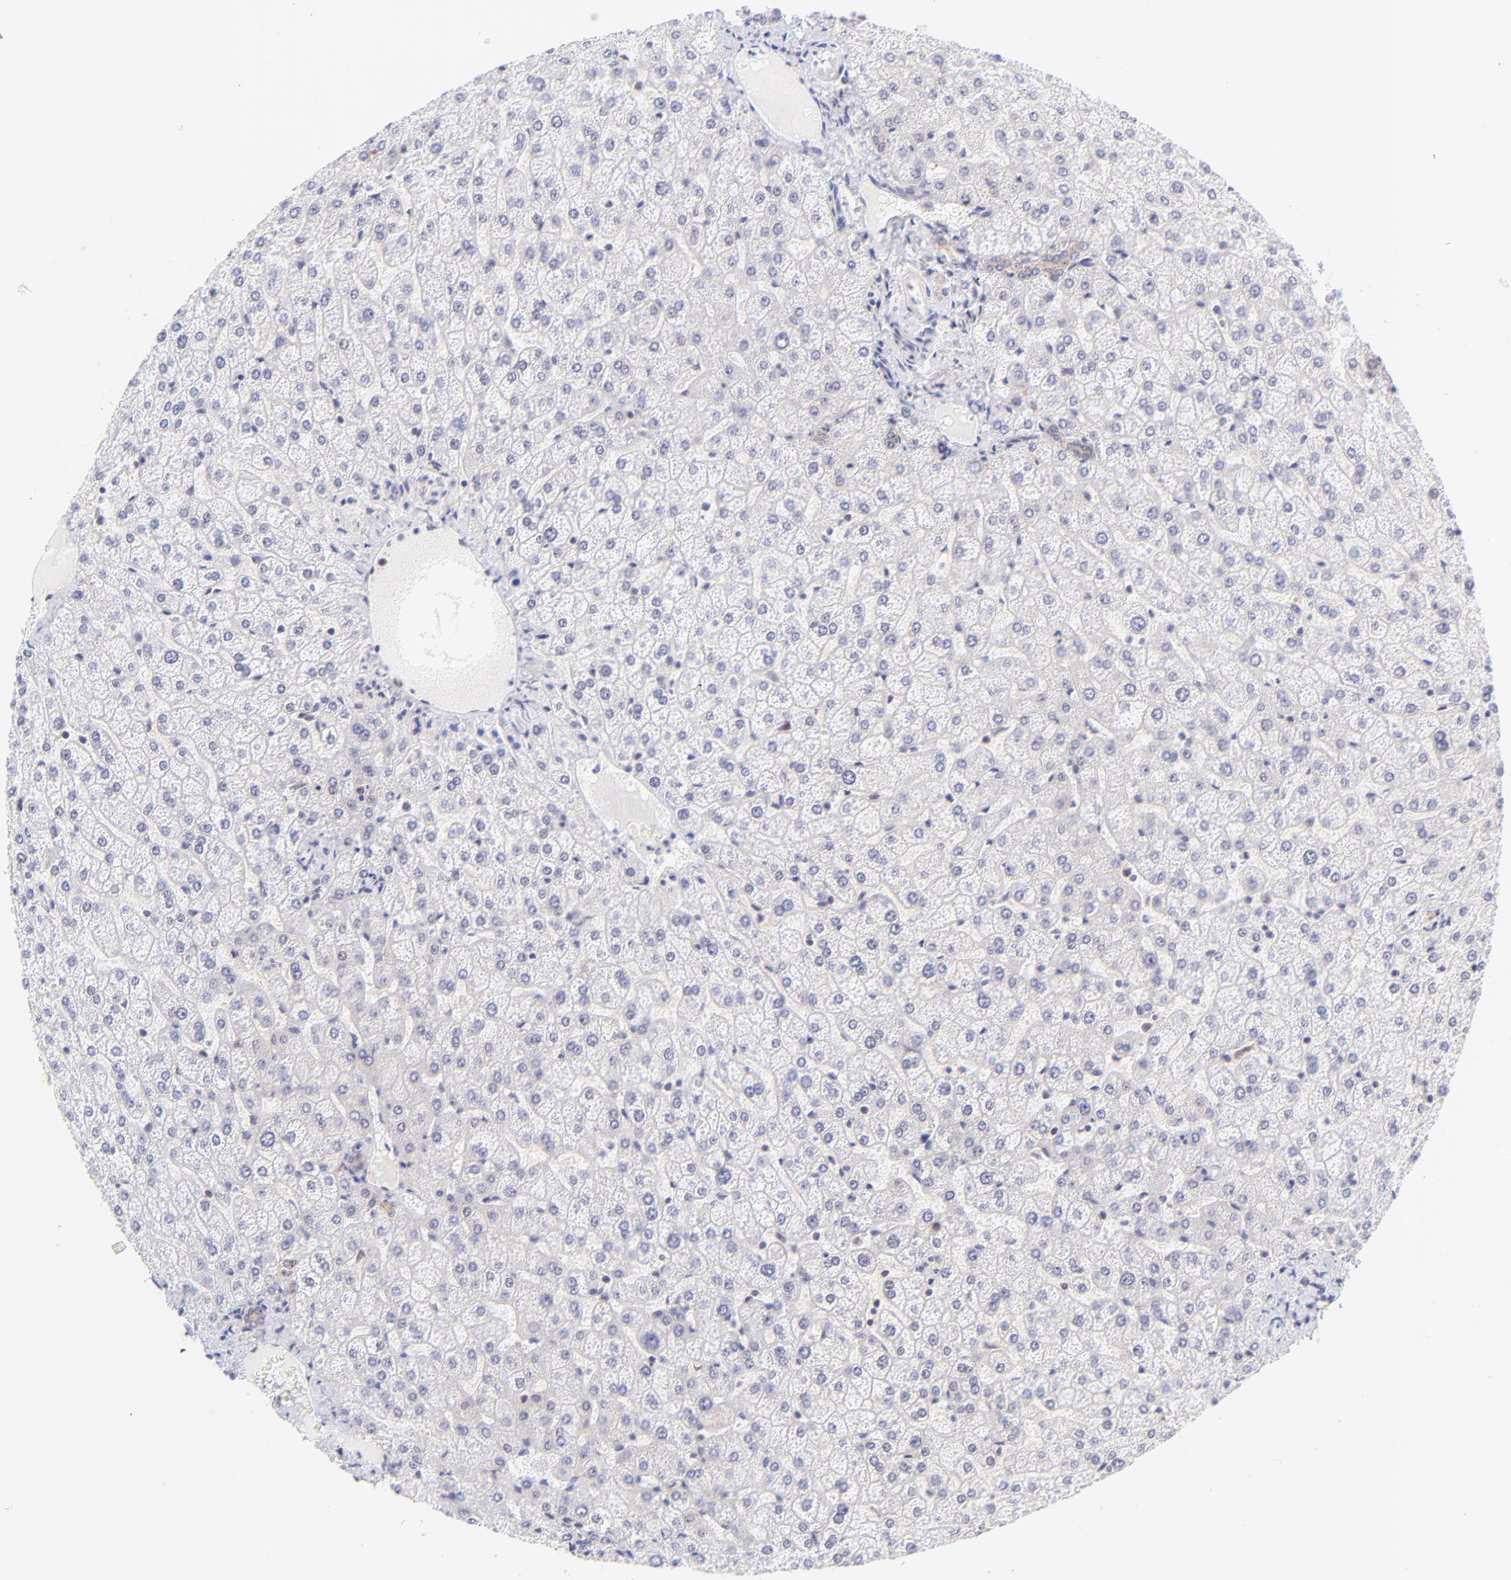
{"staining": {"intensity": "weak", "quantity": ">75%", "location": "cytoplasmic/membranous"}, "tissue": "liver", "cell_type": "Cholangiocytes", "image_type": "normal", "snomed": [{"axis": "morphology", "description": "Normal tissue, NOS"}, {"axis": "topography", "description": "Liver"}], "caption": "Weak cytoplasmic/membranous positivity for a protein is present in approximately >75% of cholangiocytes of benign liver using immunohistochemistry (IHC).", "gene": "PBDC1", "patient": {"sex": "female", "age": 32}}